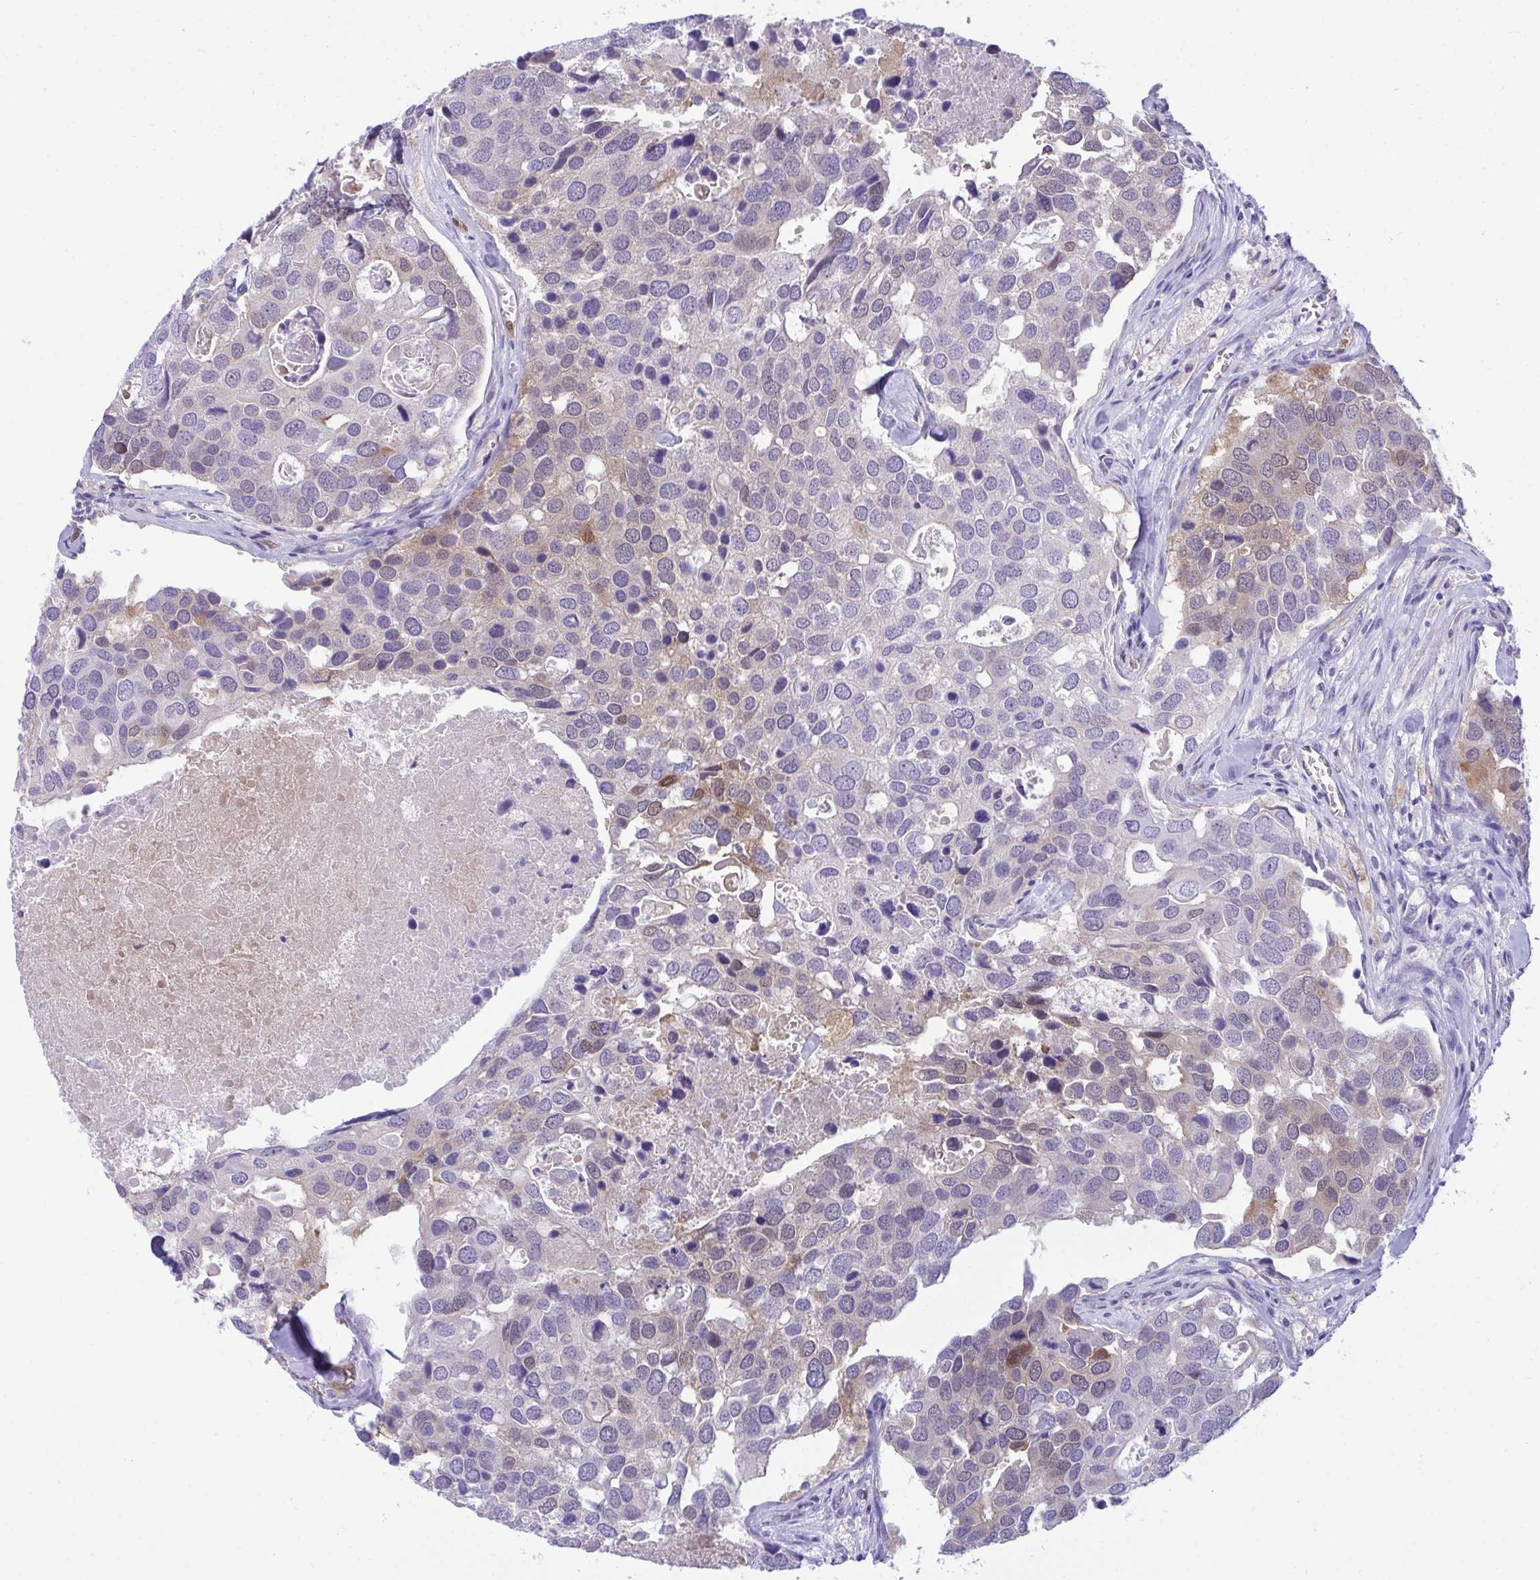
{"staining": {"intensity": "moderate", "quantity": "<25%", "location": "cytoplasmic/membranous,nuclear"}, "tissue": "breast cancer", "cell_type": "Tumor cells", "image_type": "cancer", "snomed": [{"axis": "morphology", "description": "Duct carcinoma"}, {"axis": "topography", "description": "Breast"}], "caption": "DAB (3,3'-diaminobenzidine) immunohistochemical staining of human breast cancer (intraductal carcinoma) exhibits moderate cytoplasmic/membranous and nuclear protein positivity in approximately <25% of tumor cells.", "gene": "PGM2L1", "patient": {"sex": "female", "age": 83}}